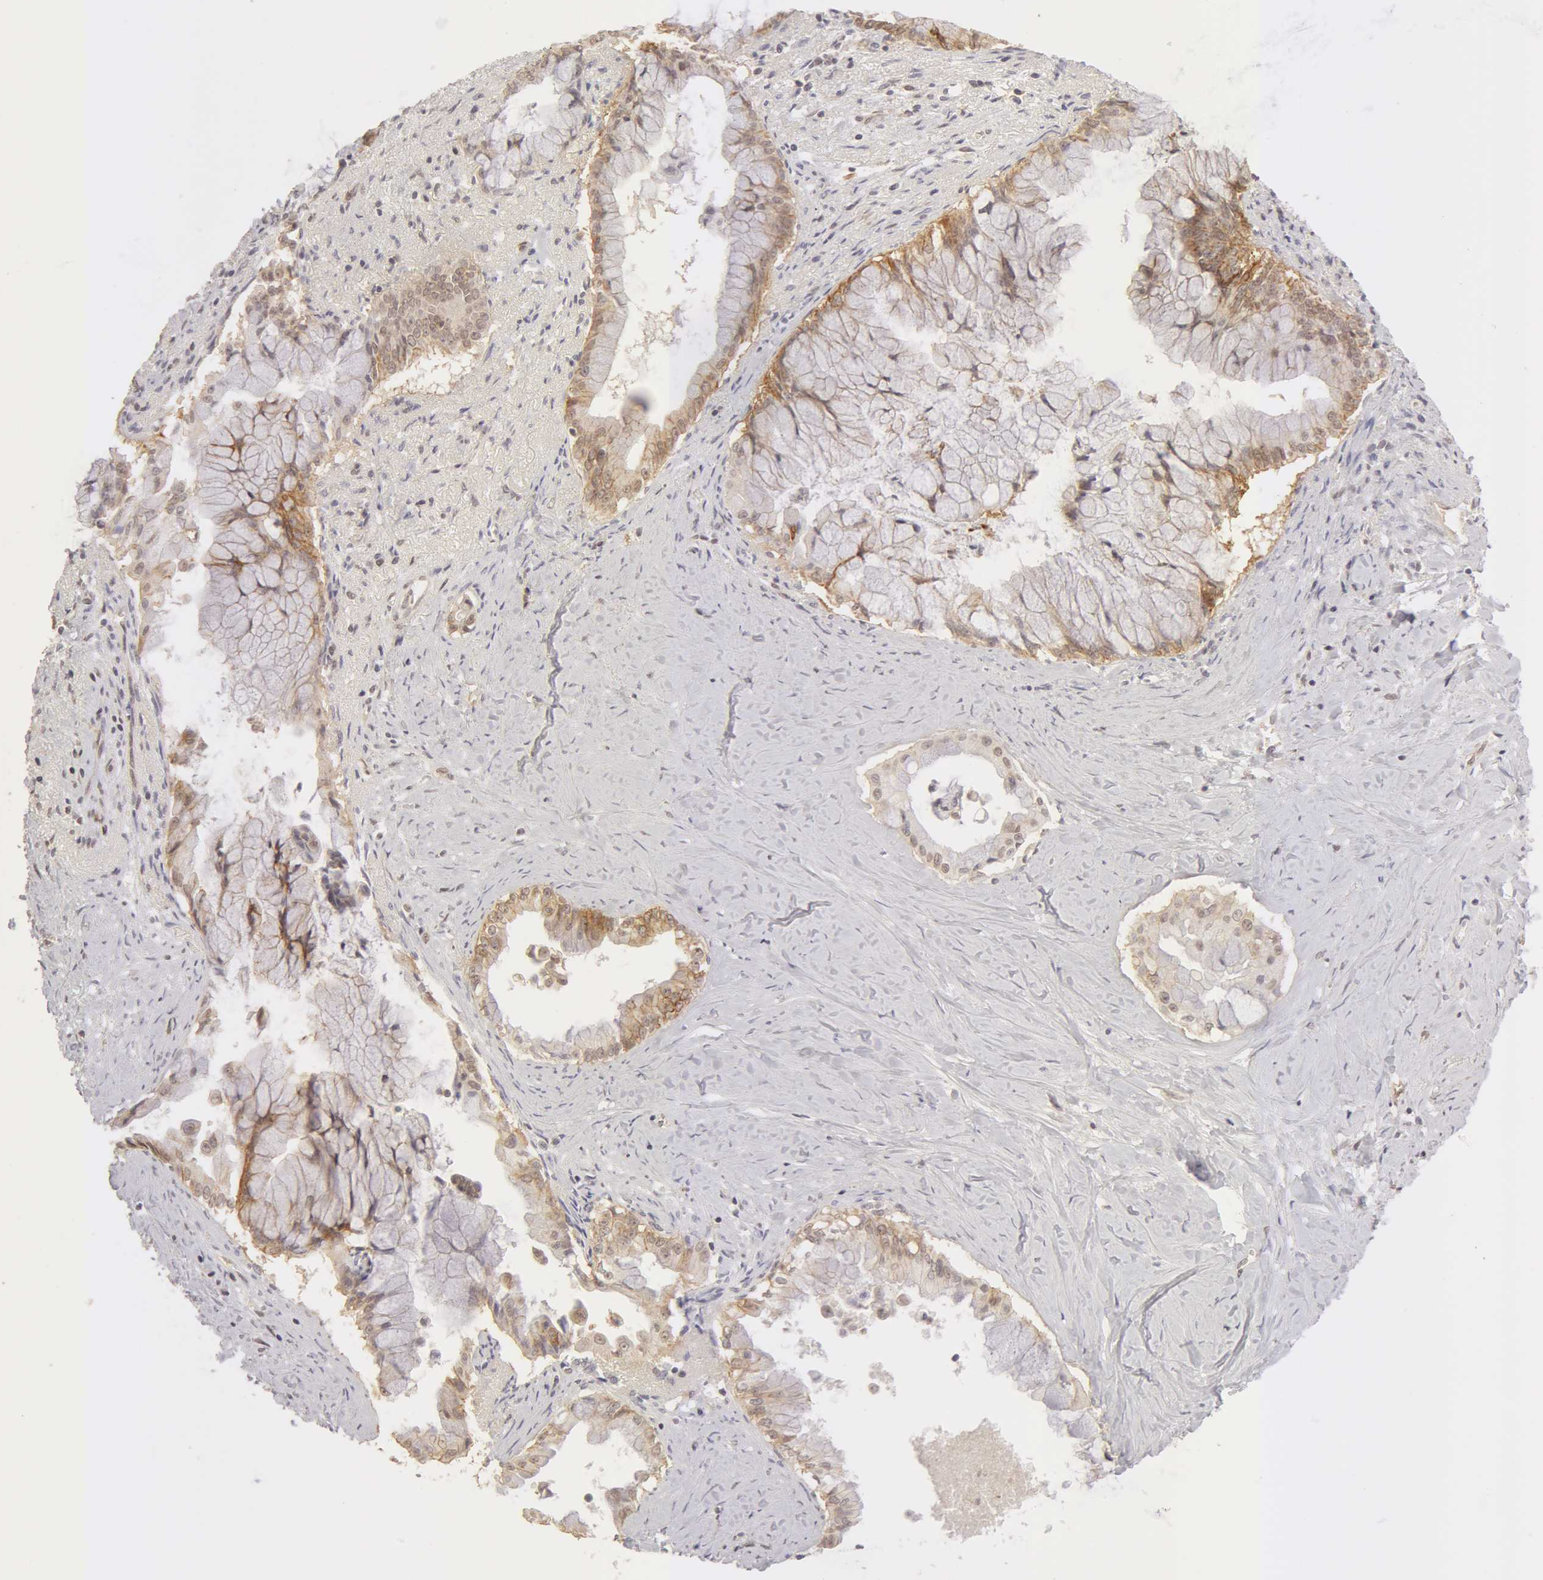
{"staining": {"intensity": "negative", "quantity": "none", "location": "none"}, "tissue": "pancreatic cancer", "cell_type": "Tumor cells", "image_type": "cancer", "snomed": [{"axis": "morphology", "description": "Adenocarcinoma, NOS"}, {"axis": "topography", "description": "Pancreas"}], "caption": "A histopathology image of adenocarcinoma (pancreatic) stained for a protein reveals no brown staining in tumor cells.", "gene": "ADAM10", "patient": {"sex": "male", "age": 59}}